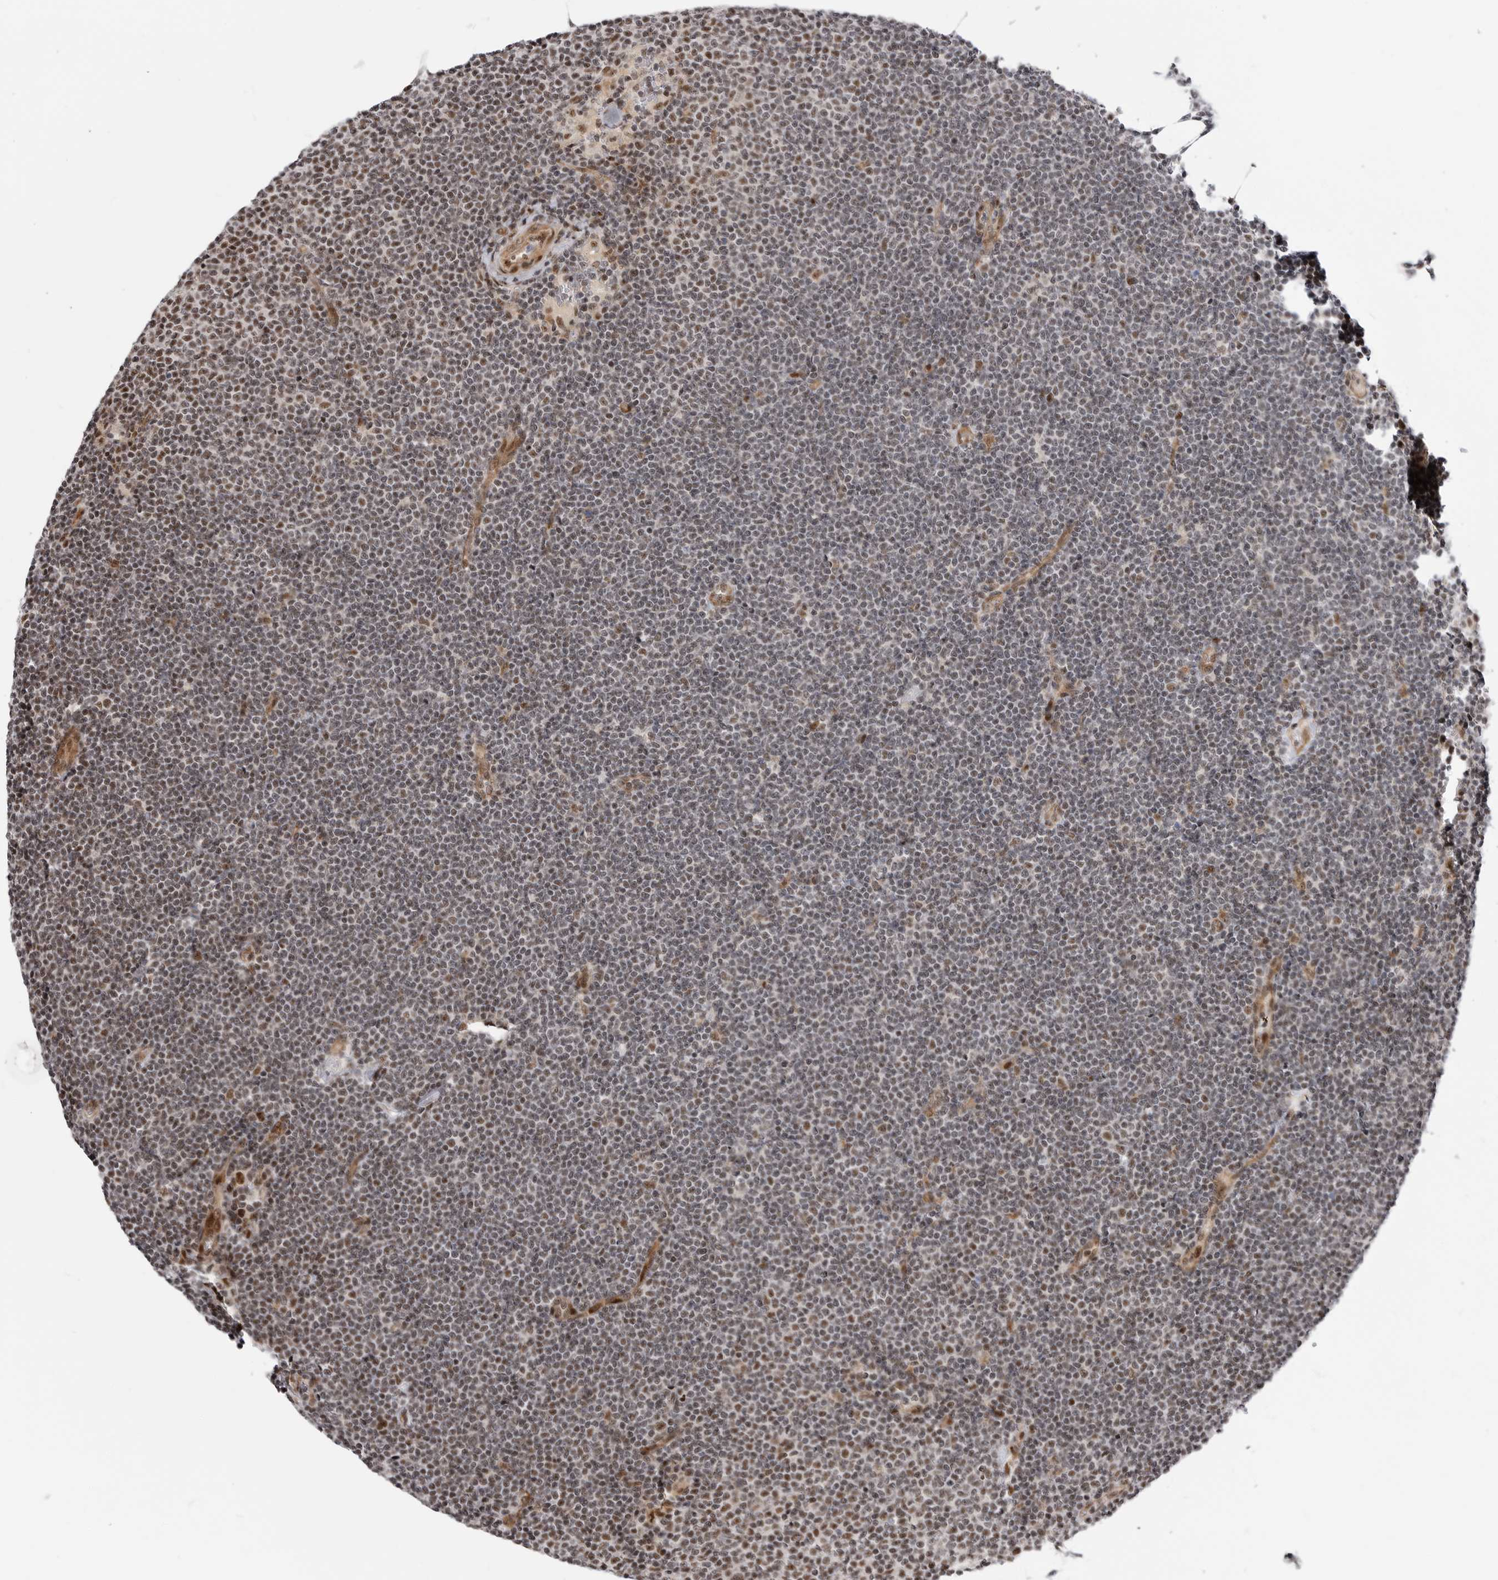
{"staining": {"intensity": "weak", "quantity": "<25%", "location": "nuclear"}, "tissue": "lymphoma", "cell_type": "Tumor cells", "image_type": "cancer", "snomed": [{"axis": "morphology", "description": "Malignant lymphoma, non-Hodgkin's type, Low grade"}, {"axis": "topography", "description": "Lymph node"}], "caption": "A photomicrograph of human lymphoma is negative for staining in tumor cells.", "gene": "GPATCH2", "patient": {"sex": "female", "age": 53}}